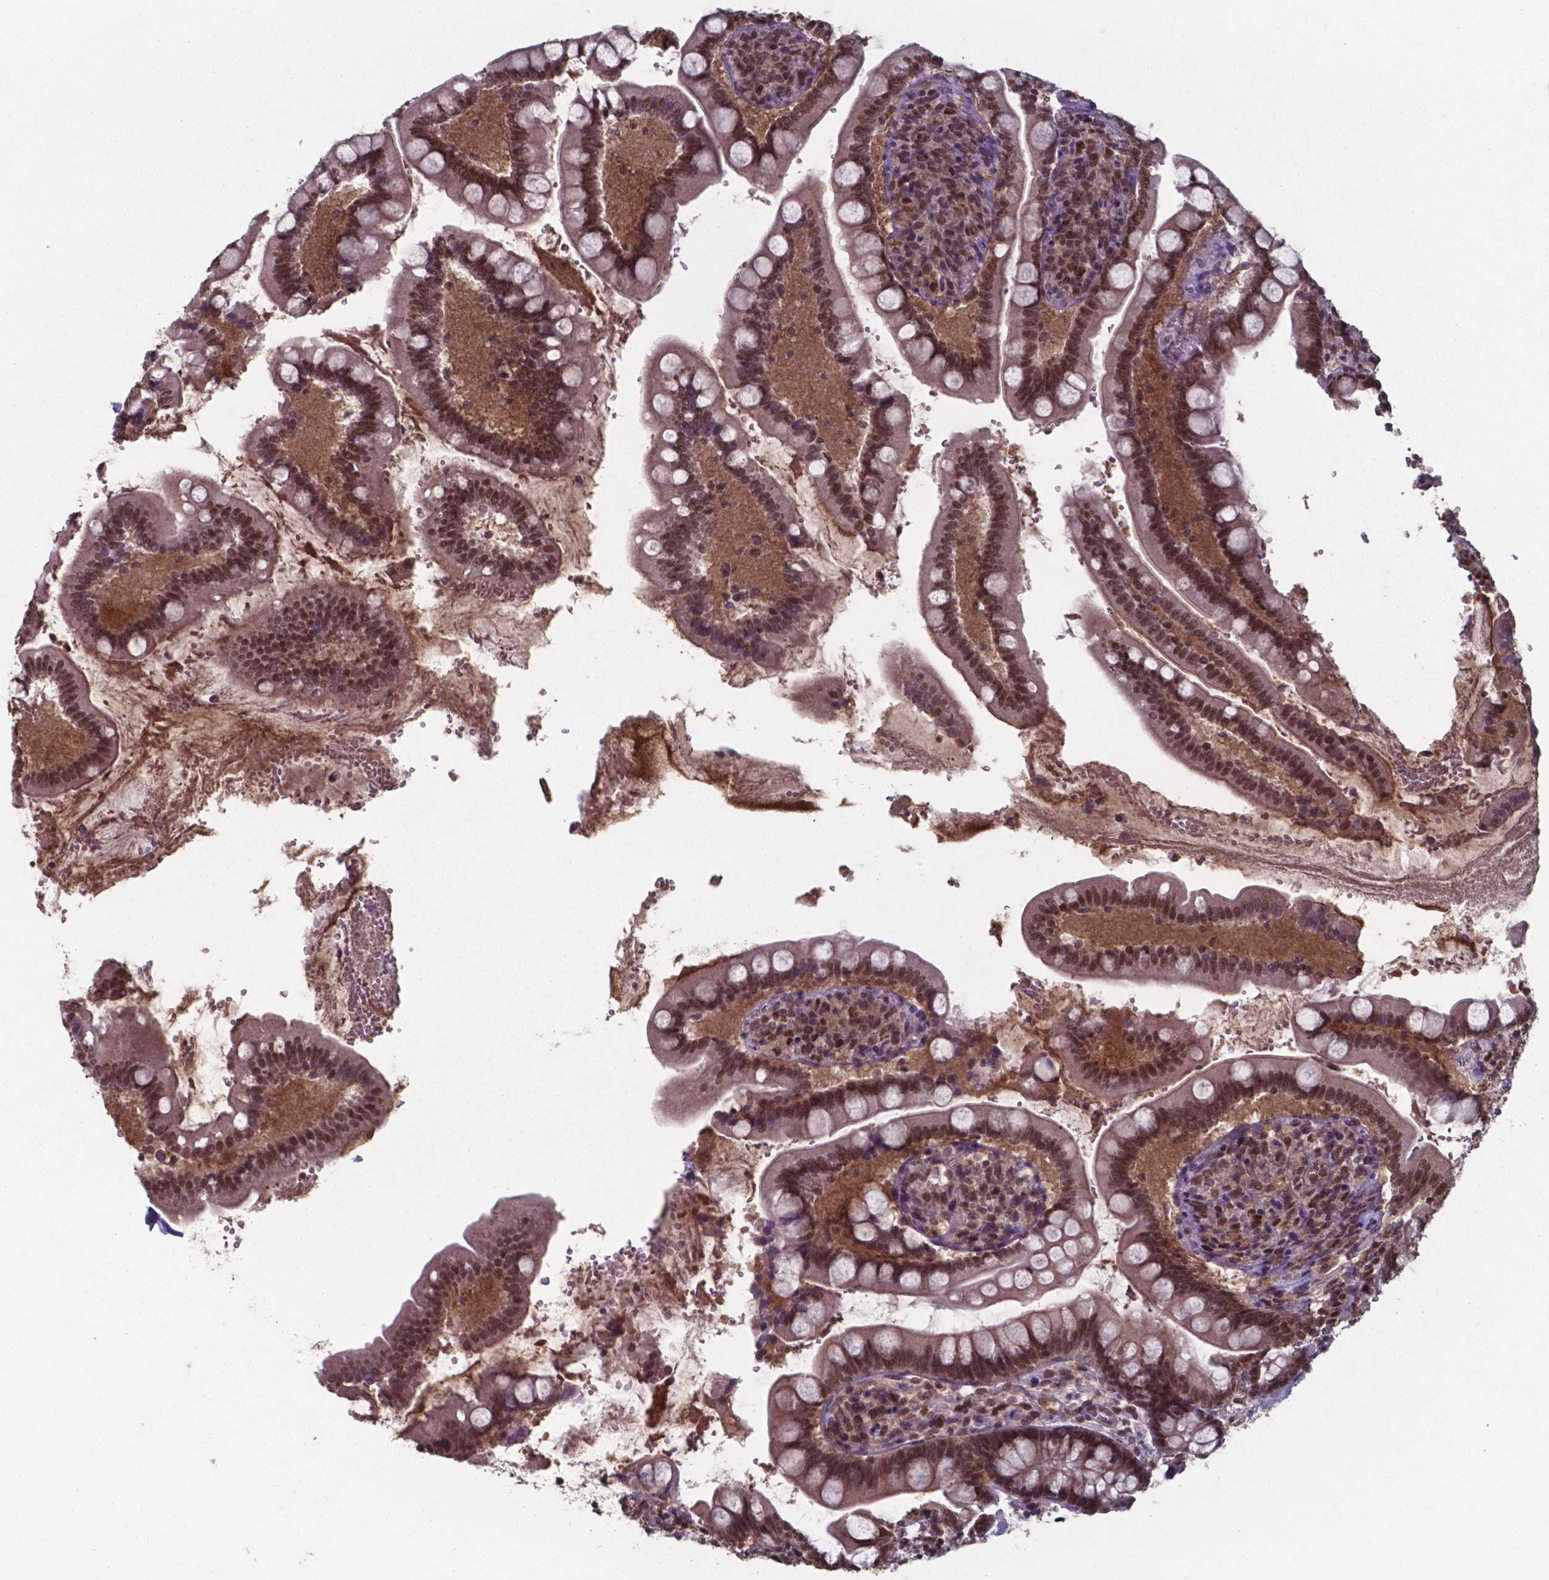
{"staining": {"intensity": "moderate", "quantity": ">75%", "location": "nuclear"}, "tissue": "small intestine", "cell_type": "Glandular cells", "image_type": "normal", "snomed": [{"axis": "morphology", "description": "Normal tissue, NOS"}, {"axis": "topography", "description": "Small intestine"}], "caption": "Protein expression analysis of unremarkable small intestine reveals moderate nuclear expression in about >75% of glandular cells.", "gene": "UBA1", "patient": {"sex": "female", "age": 56}}